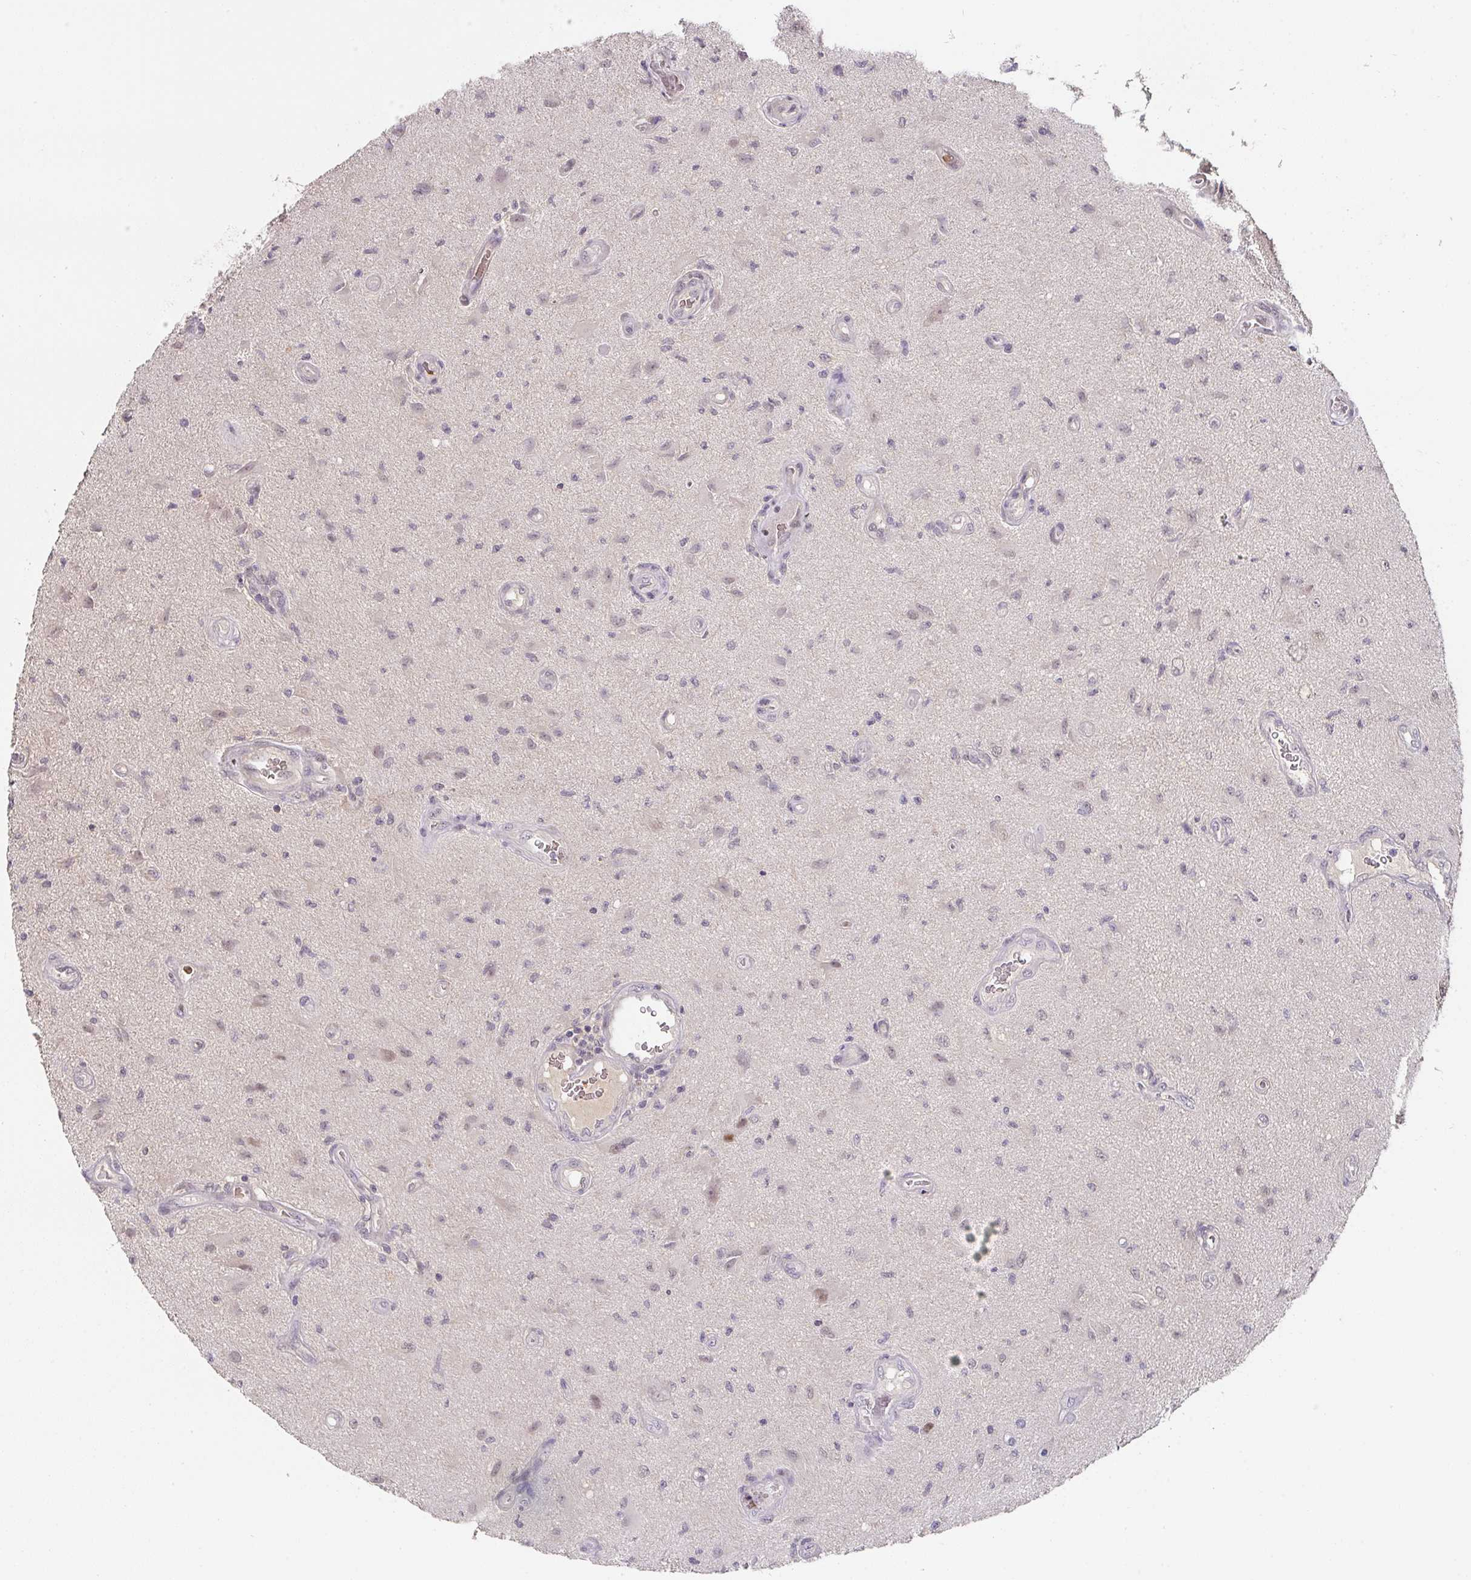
{"staining": {"intensity": "negative", "quantity": "none", "location": "none"}, "tissue": "glioma", "cell_type": "Tumor cells", "image_type": "cancer", "snomed": [{"axis": "morphology", "description": "Glioma, malignant, High grade"}, {"axis": "topography", "description": "Brain"}], "caption": "High magnification brightfield microscopy of glioma stained with DAB (3,3'-diaminobenzidine) (brown) and counterstained with hematoxylin (blue): tumor cells show no significant staining.", "gene": "FOXN4", "patient": {"sex": "male", "age": 67}}